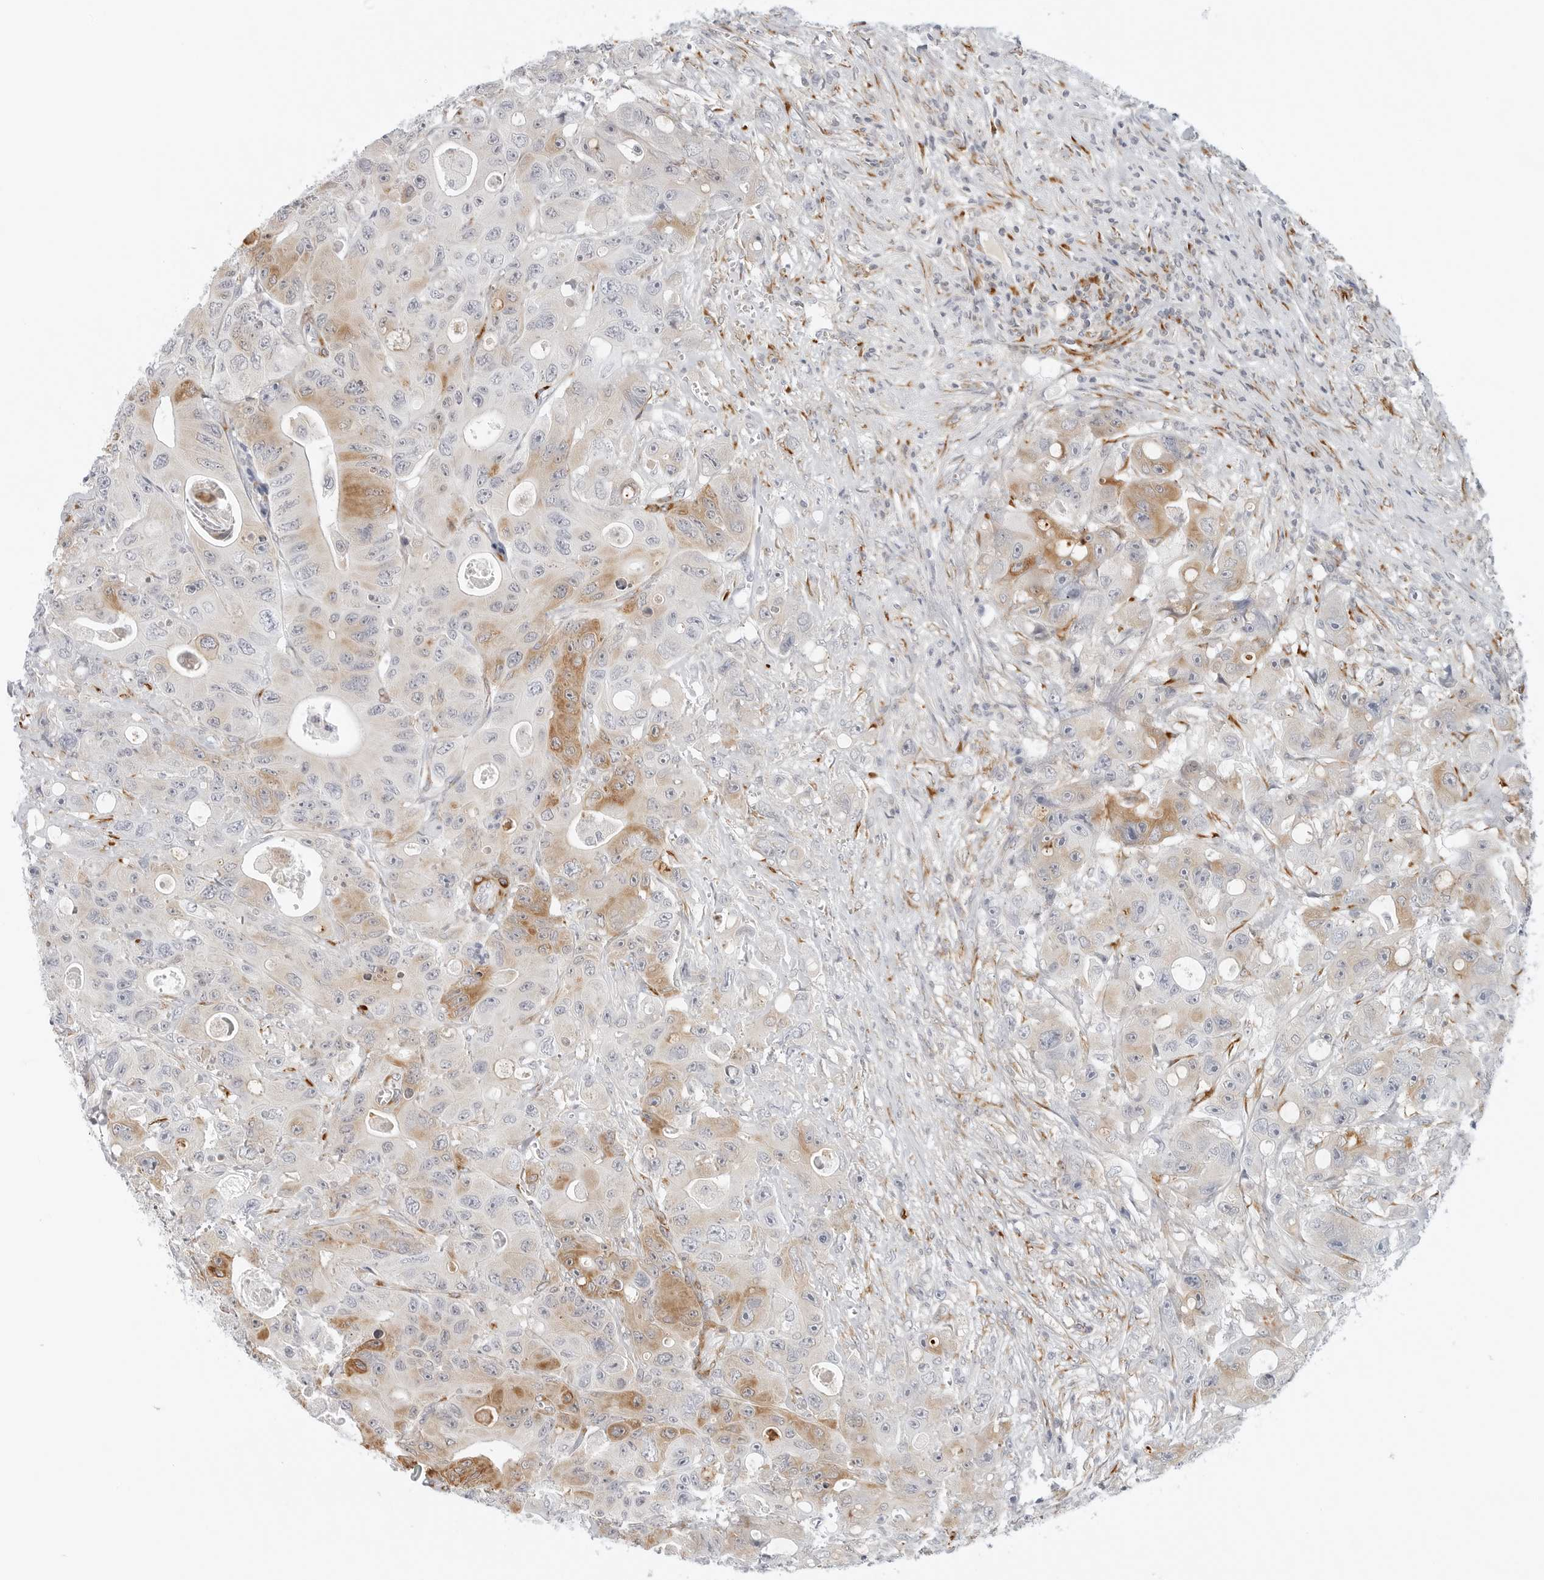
{"staining": {"intensity": "moderate", "quantity": "25%-75%", "location": "cytoplasmic/membranous"}, "tissue": "colorectal cancer", "cell_type": "Tumor cells", "image_type": "cancer", "snomed": [{"axis": "morphology", "description": "Adenocarcinoma, NOS"}, {"axis": "topography", "description": "Colon"}], "caption": "Colorectal cancer (adenocarcinoma) stained with immunohistochemistry reveals moderate cytoplasmic/membranous positivity in approximately 25%-75% of tumor cells.", "gene": "C1QTNF1", "patient": {"sex": "female", "age": 46}}